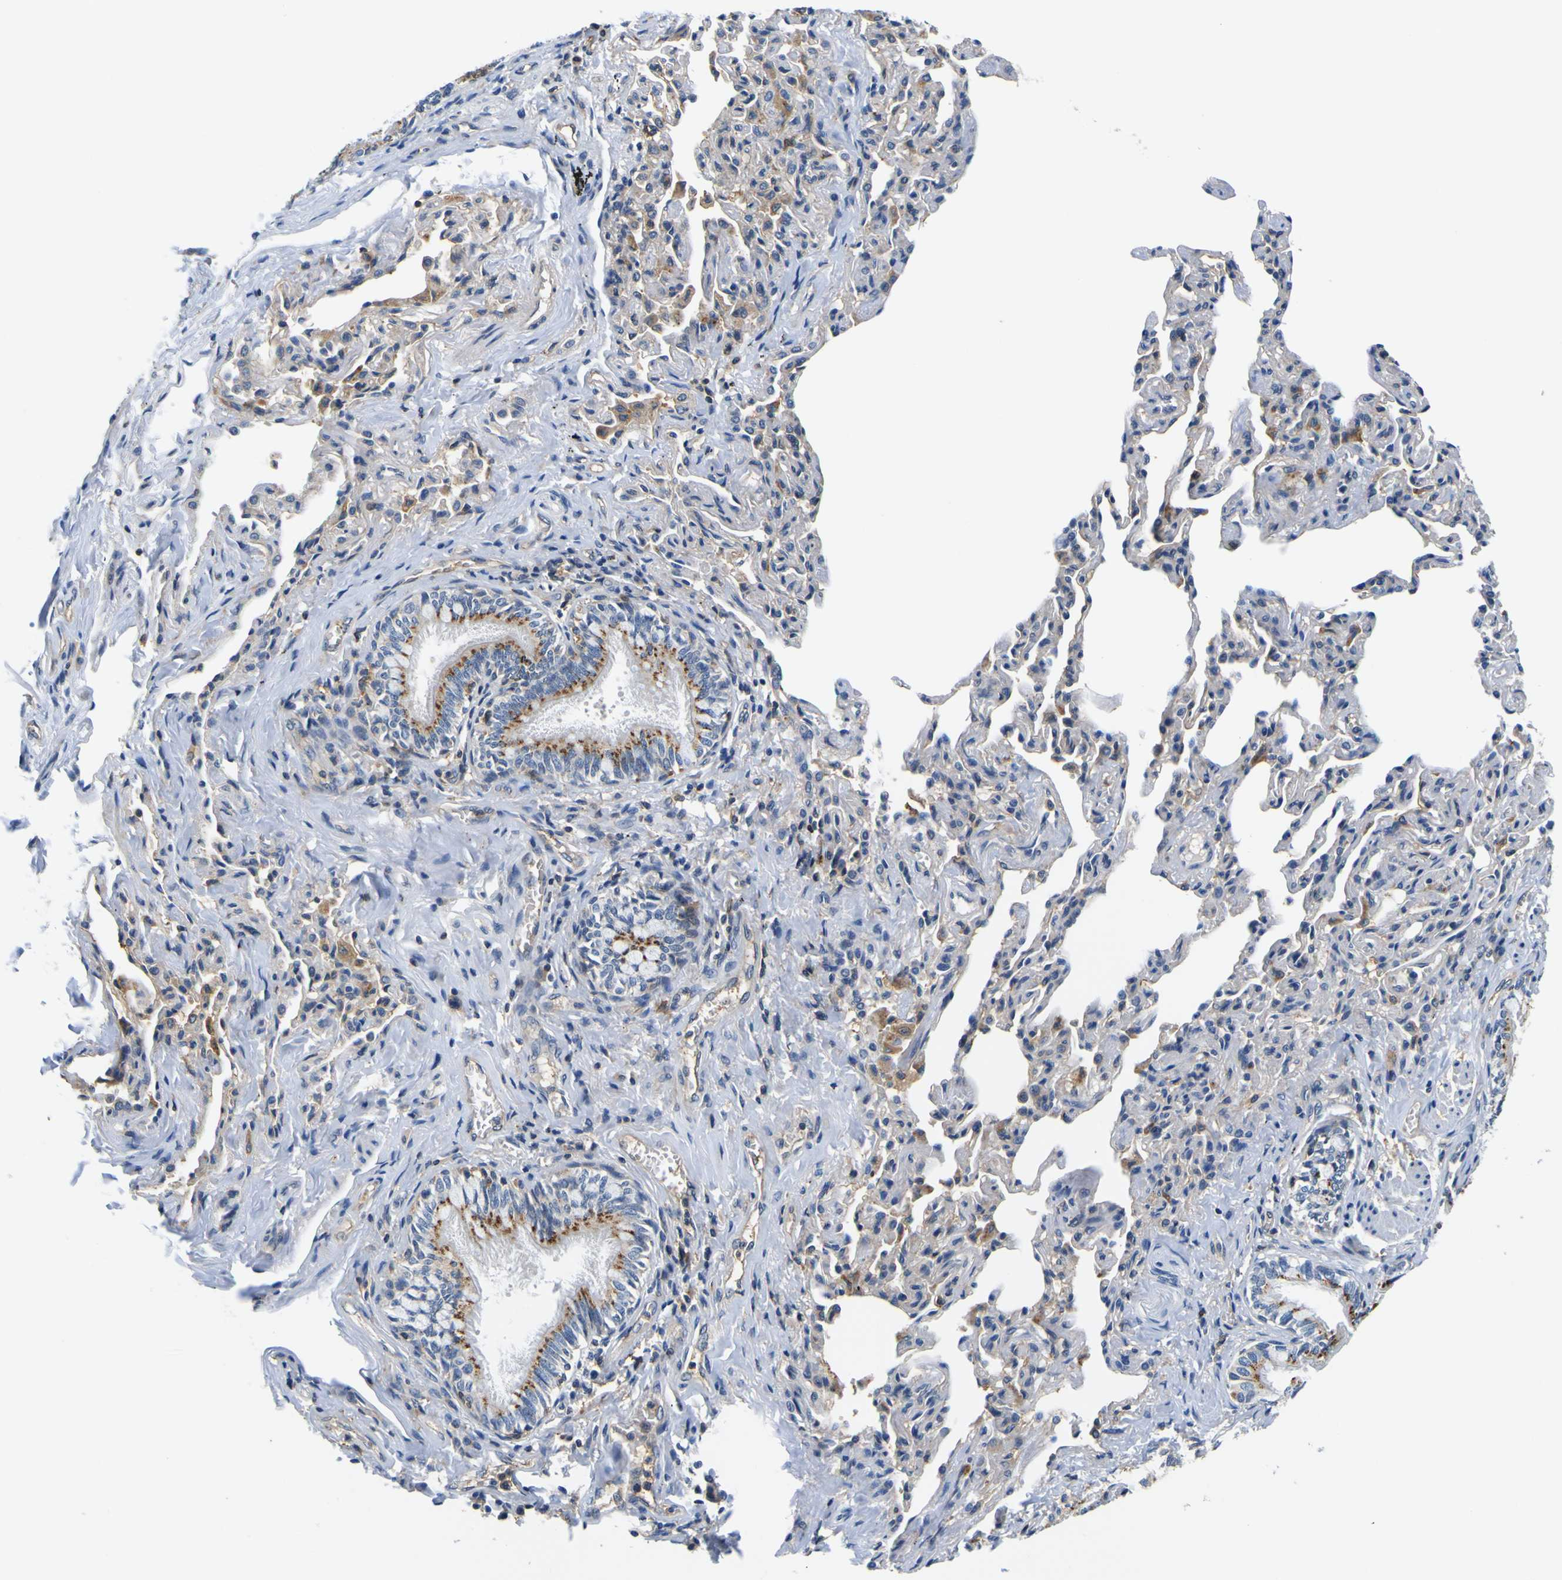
{"staining": {"intensity": "weak", "quantity": ">75%", "location": "cytoplasmic/membranous"}, "tissue": "bronchus", "cell_type": "Respiratory epithelial cells", "image_type": "normal", "snomed": [{"axis": "morphology", "description": "Normal tissue, NOS"}, {"axis": "topography", "description": "Bronchus"}, {"axis": "topography", "description": "Lung"}], "caption": "Immunohistochemical staining of normal bronchus reveals weak cytoplasmic/membranous protein expression in approximately >75% of respiratory epithelial cells. (IHC, brightfield microscopy, high magnification).", "gene": "TNIK", "patient": {"sex": "male", "age": 64}}